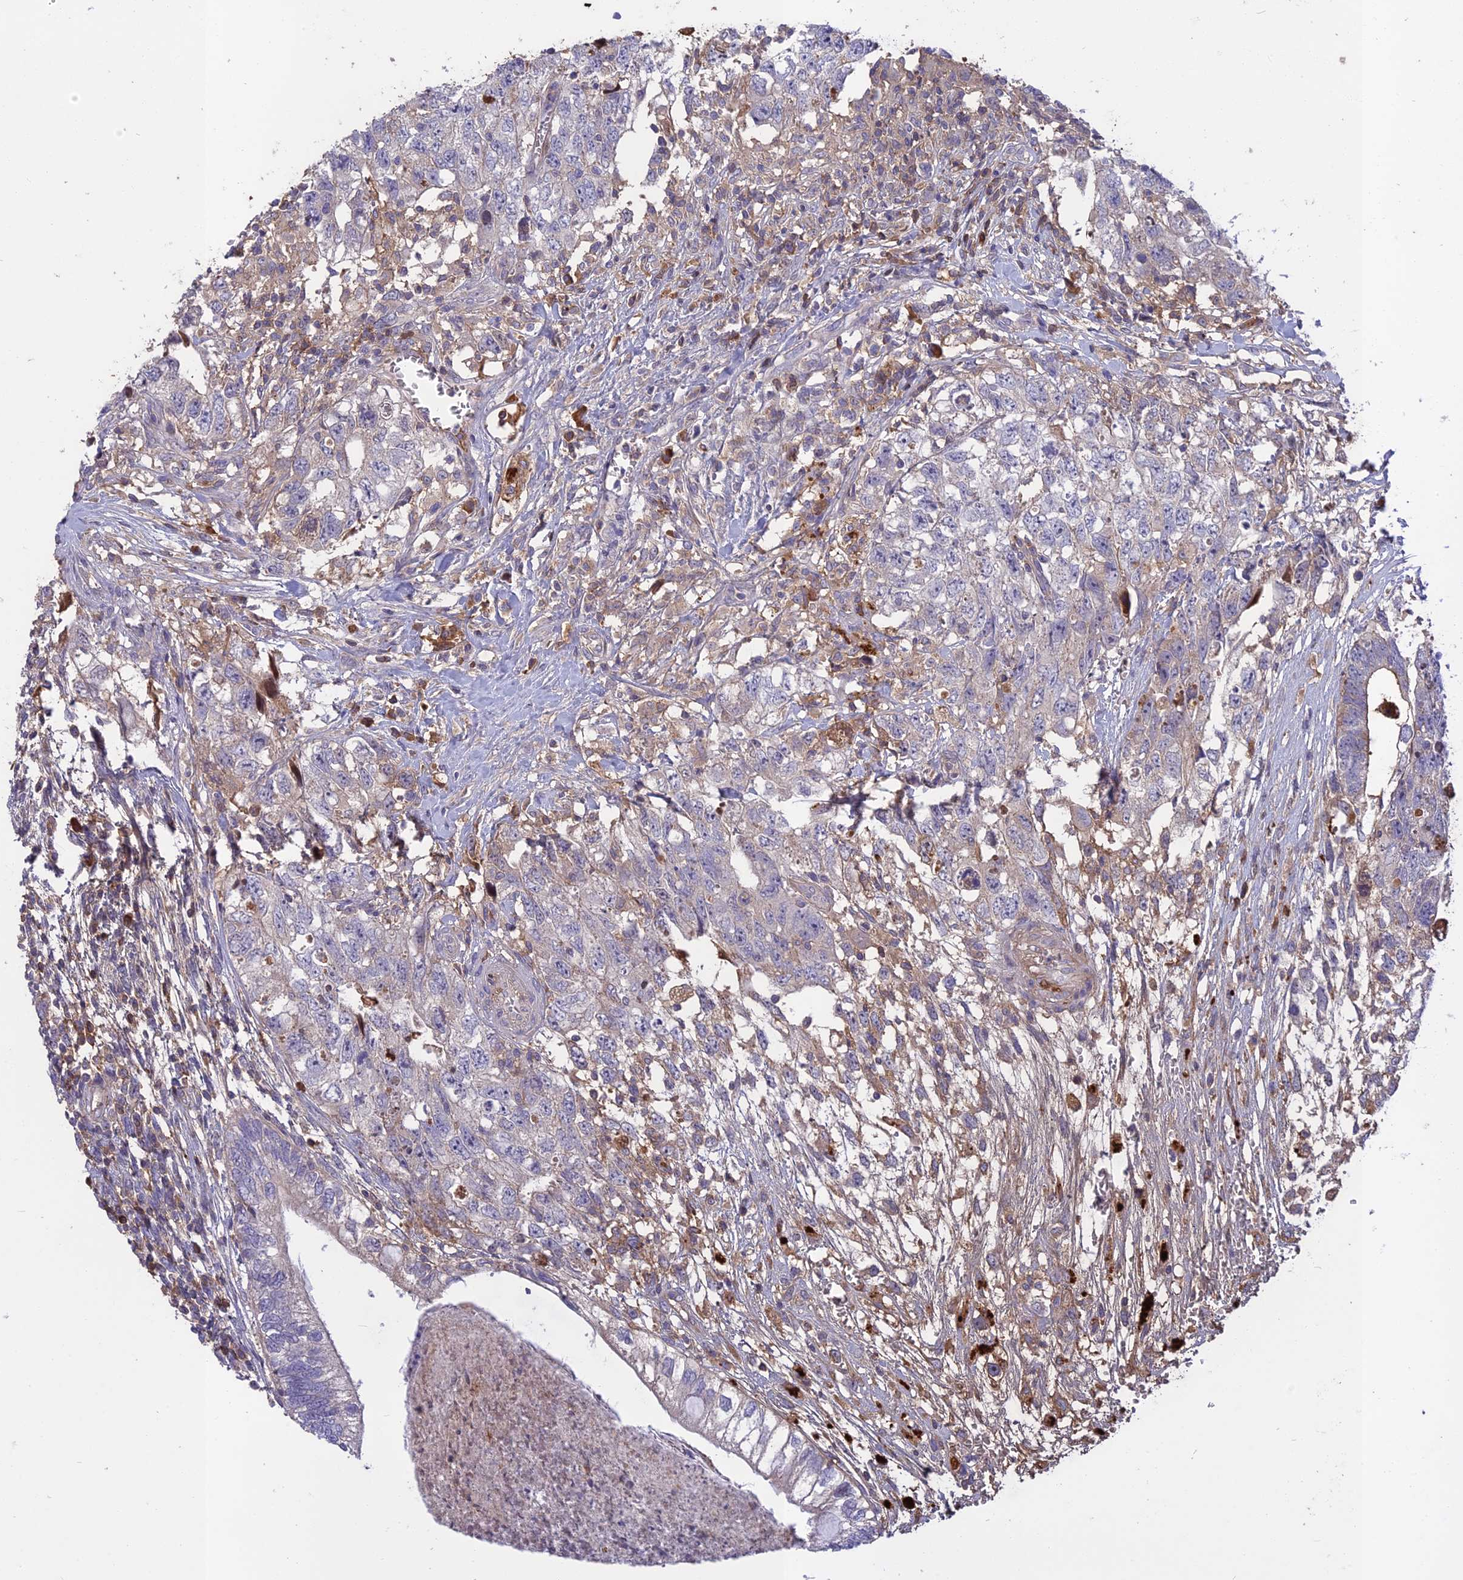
{"staining": {"intensity": "negative", "quantity": "none", "location": "none"}, "tissue": "testis cancer", "cell_type": "Tumor cells", "image_type": "cancer", "snomed": [{"axis": "morphology", "description": "Seminoma, NOS"}, {"axis": "morphology", "description": "Carcinoma, Embryonal, NOS"}, {"axis": "topography", "description": "Testis"}], "caption": "The immunohistochemistry (IHC) image has no significant expression in tumor cells of testis seminoma tissue.", "gene": "ADO", "patient": {"sex": "male", "age": 29}}